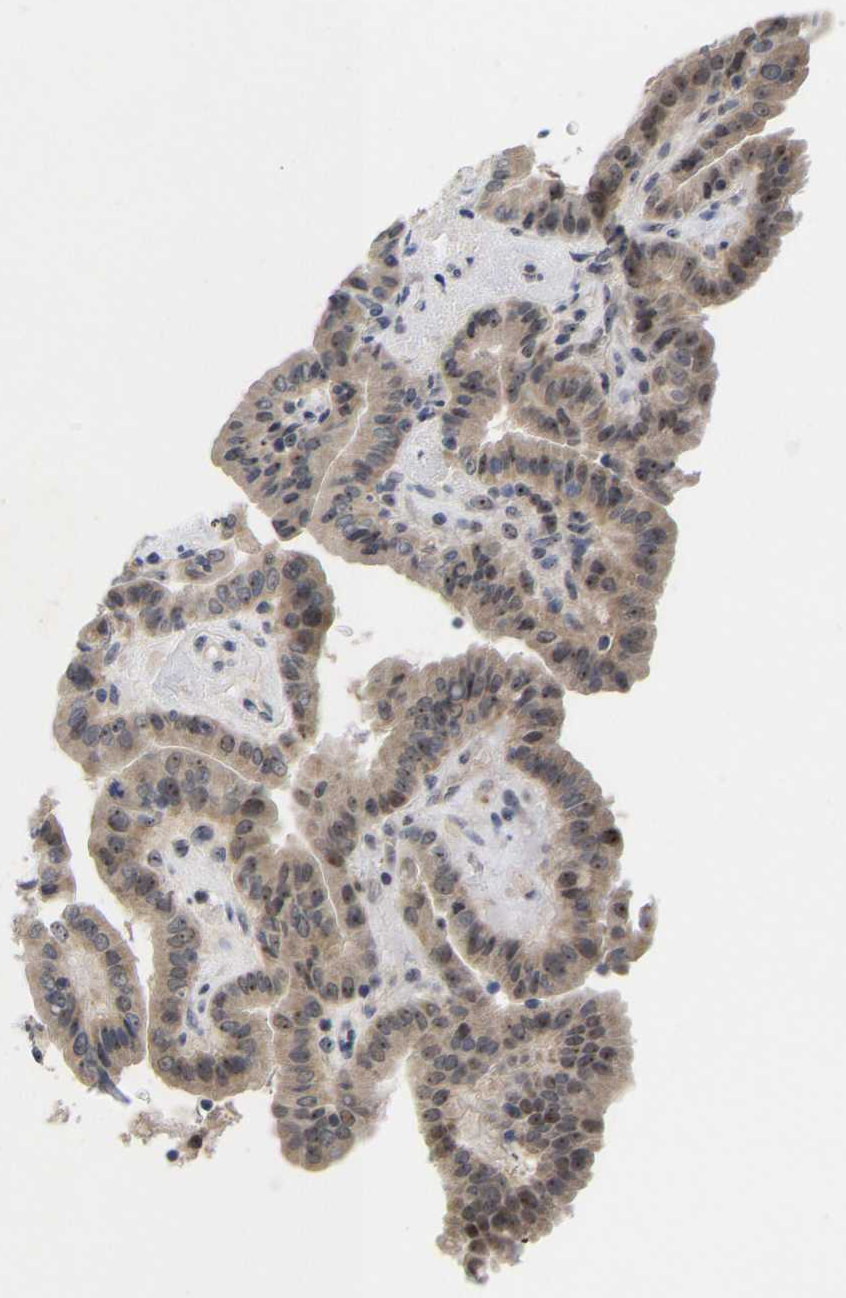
{"staining": {"intensity": "weak", "quantity": ">75%", "location": "cytoplasmic/membranous,nuclear"}, "tissue": "thyroid cancer", "cell_type": "Tumor cells", "image_type": "cancer", "snomed": [{"axis": "morphology", "description": "Papillary adenocarcinoma, NOS"}, {"axis": "topography", "description": "Thyroid gland"}], "caption": "Immunohistochemical staining of thyroid cancer demonstrates low levels of weak cytoplasmic/membranous and nuclear staining in about >75% of tumor cells.", "gene": "NLE1", "patient": {"sex": "male", "age": 33}}